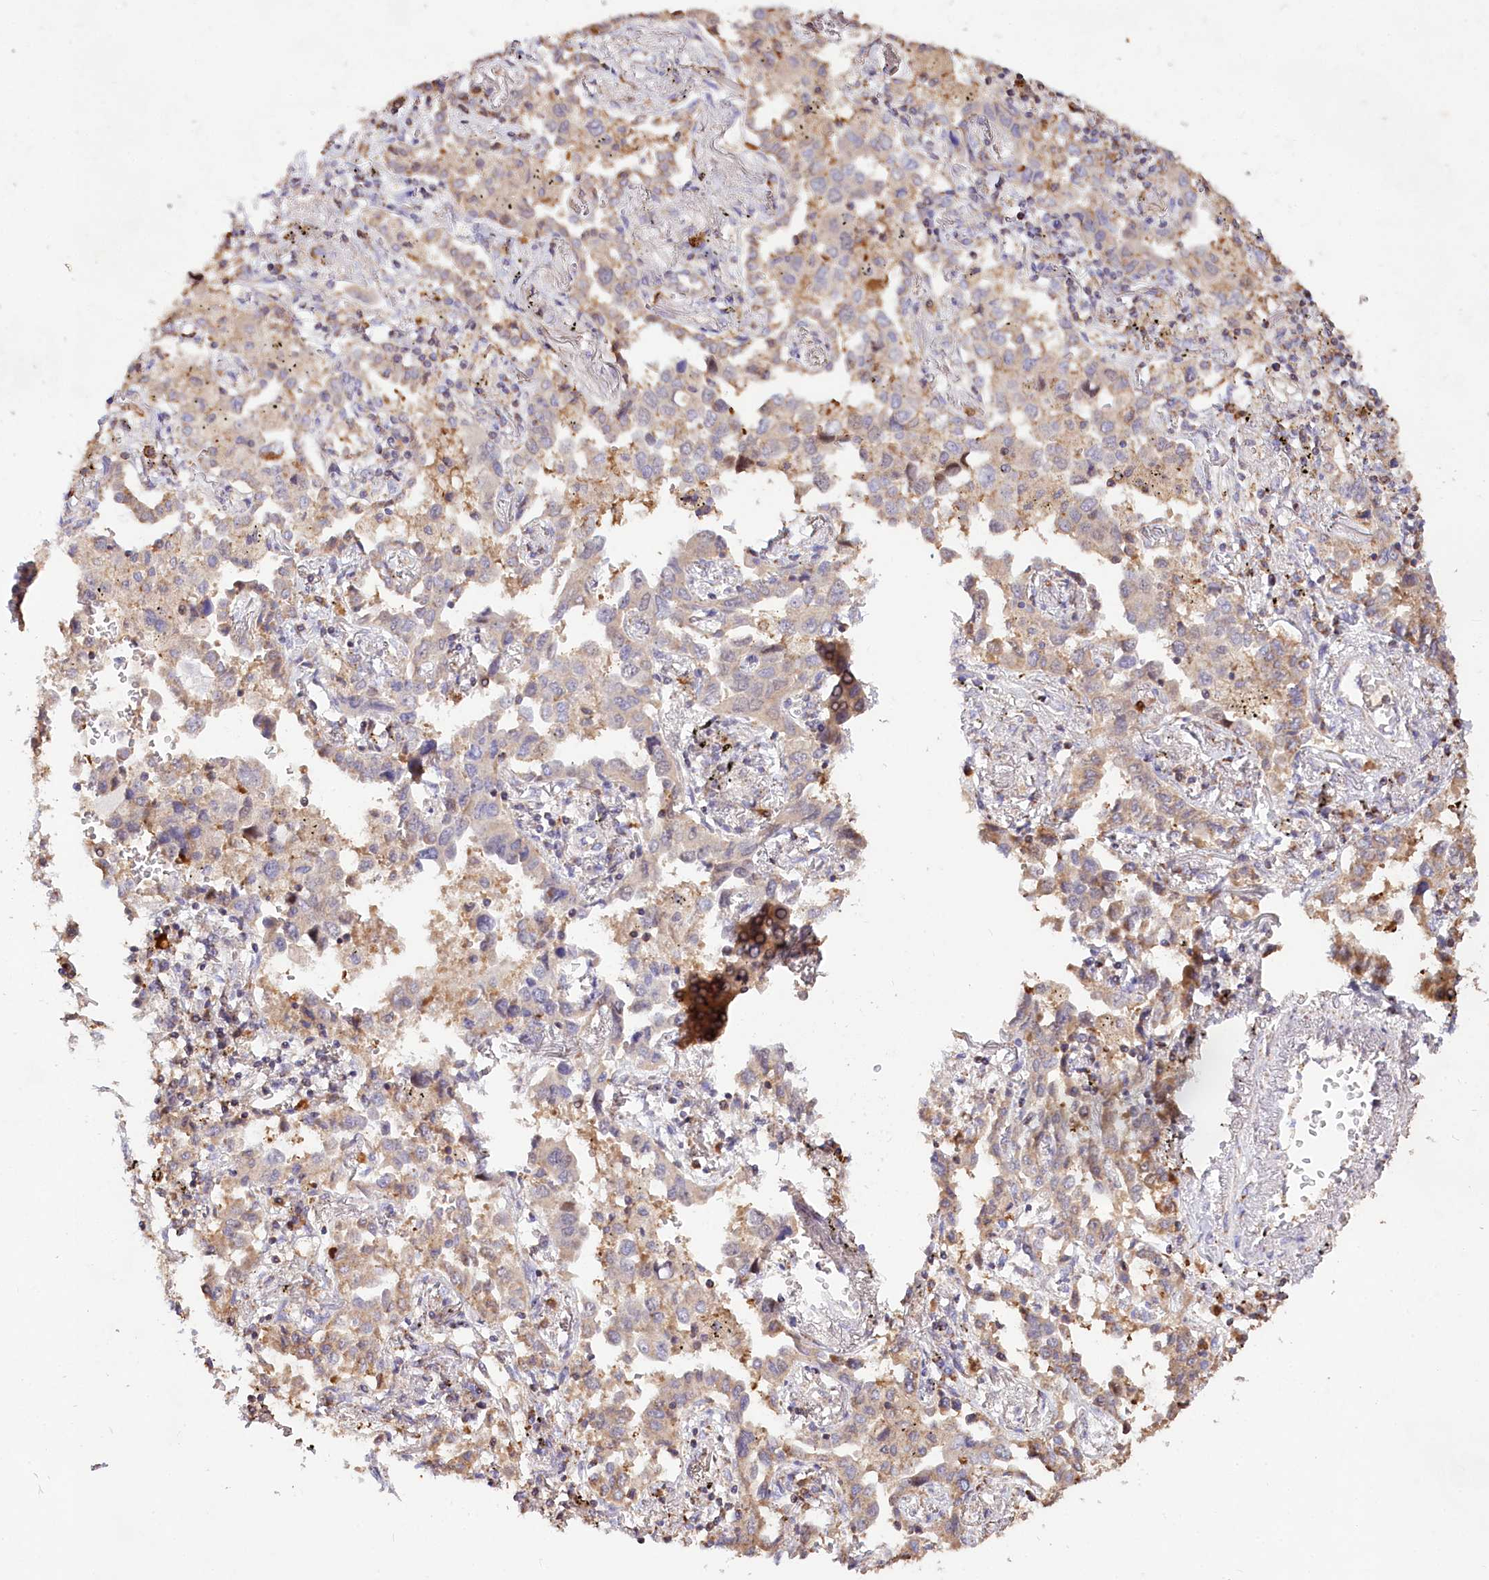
{"staining": {"intensity": "weak", "quantity": "25%-75%", "location": "cytoplasmic/membranous"}, "tissue": "lung cancer", "cell_type": "Tumor cells", "image_type": "cancer", "snomed": [{"axis": "morphology", "description": "Adenocarcinoma, NOS"}, {"axis": "topography", "description": "Lung"}], "caption": "Immunohistochemical staining of lung cancer exhibits weak cytoplasmic/membranous protein expression in about 25%-75% of tumor cells.", "gene": "TASOR2", "patient": {"sex": "male", "age": 67}}